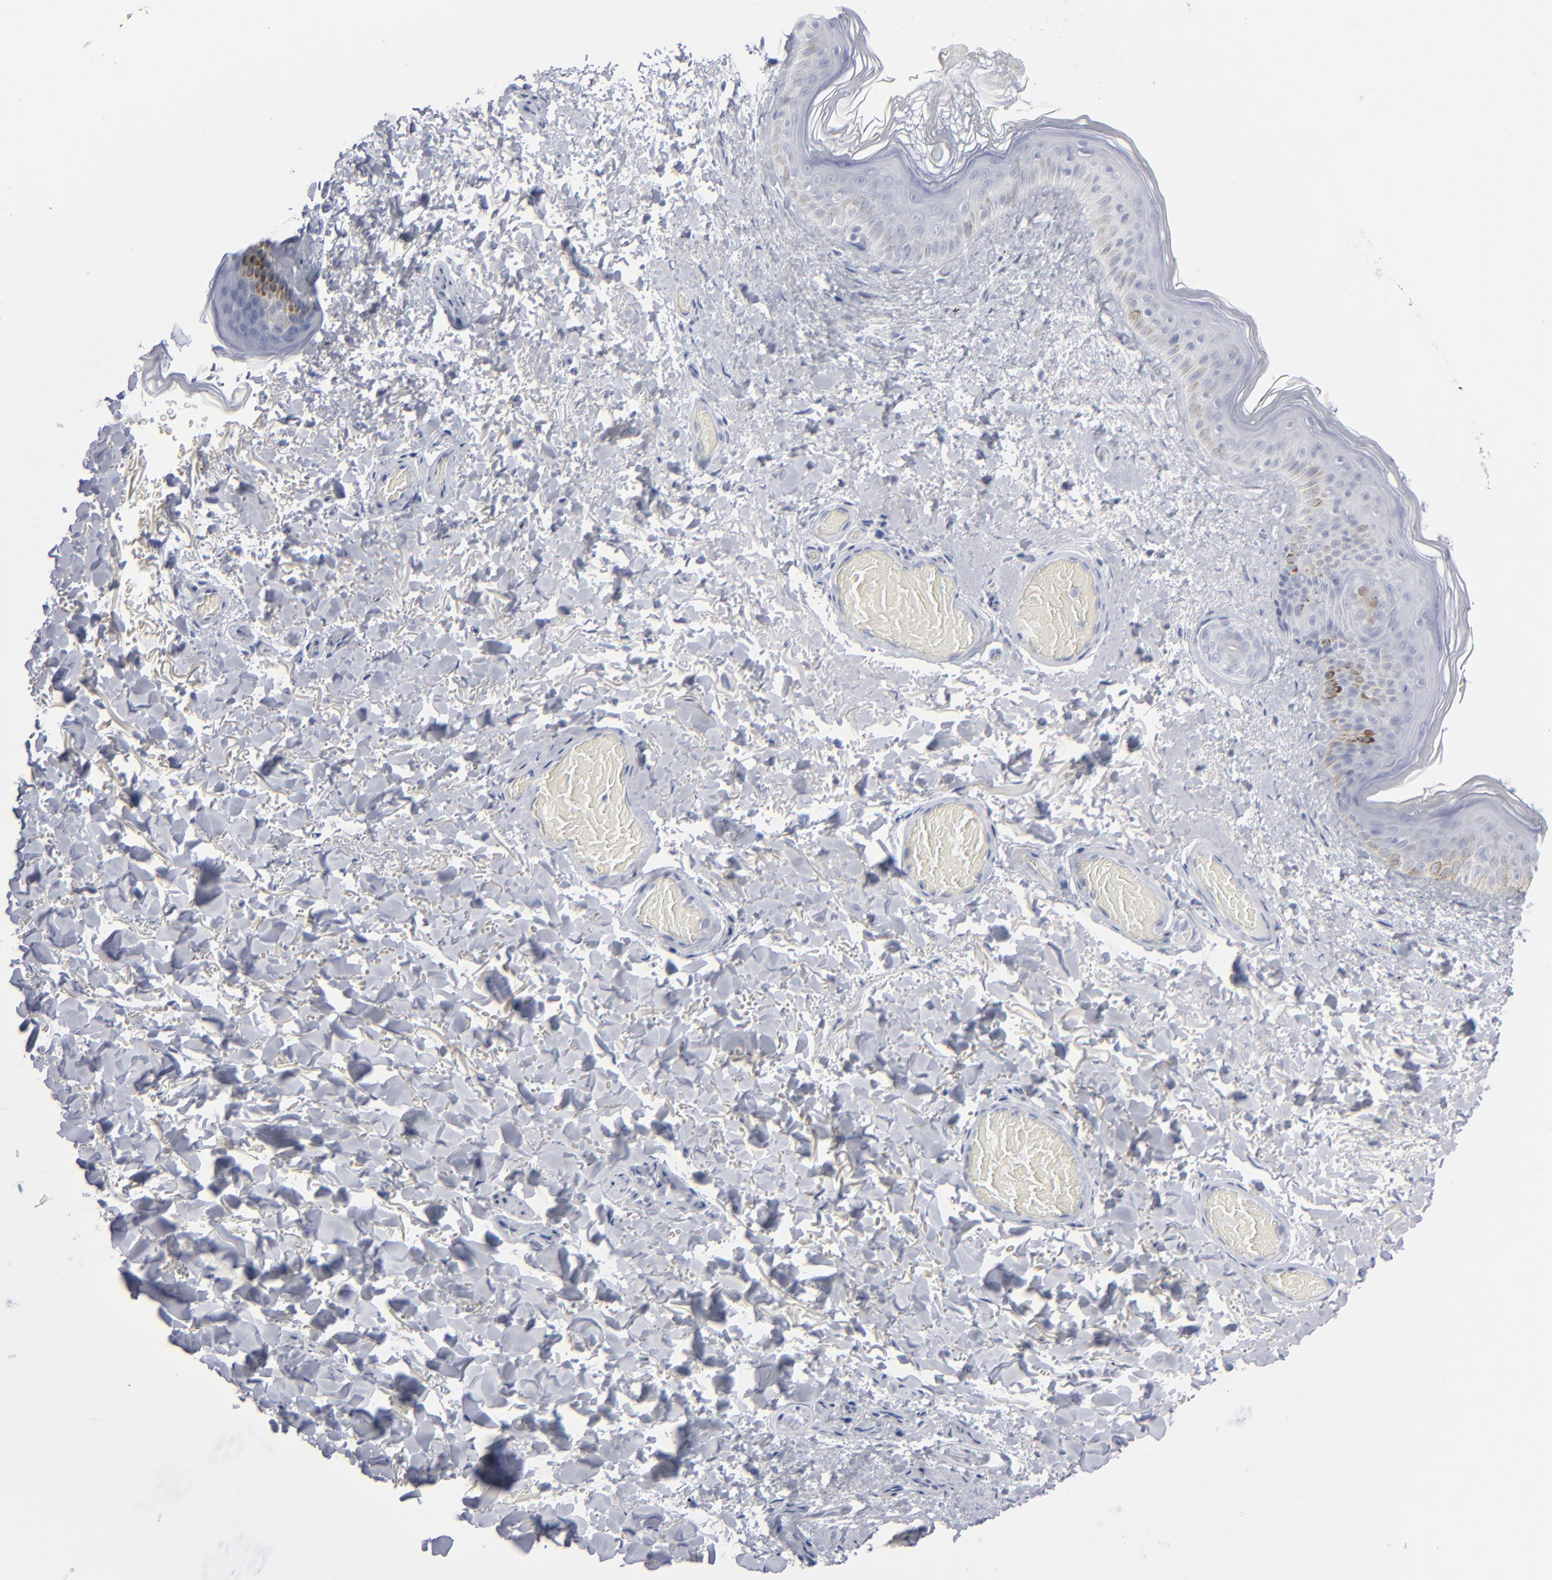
{"staining": {"intensity": "negative", "quantity": "none", "location": "none"}, "tissue": "skin", "cell_type": "Fibroblasts", "image_type": "normal", "snomed": [{"axis": "morphology", "description": "Normal tissue, NOS"}, {"axis": "topography", "description": "Skin"}], "caption": "Immunohistochemical staining of benign skin exhibits no significant positivity in fibroblasts.", "gene": "MSLN", "patient": {"sex": "male", "age": 63}}